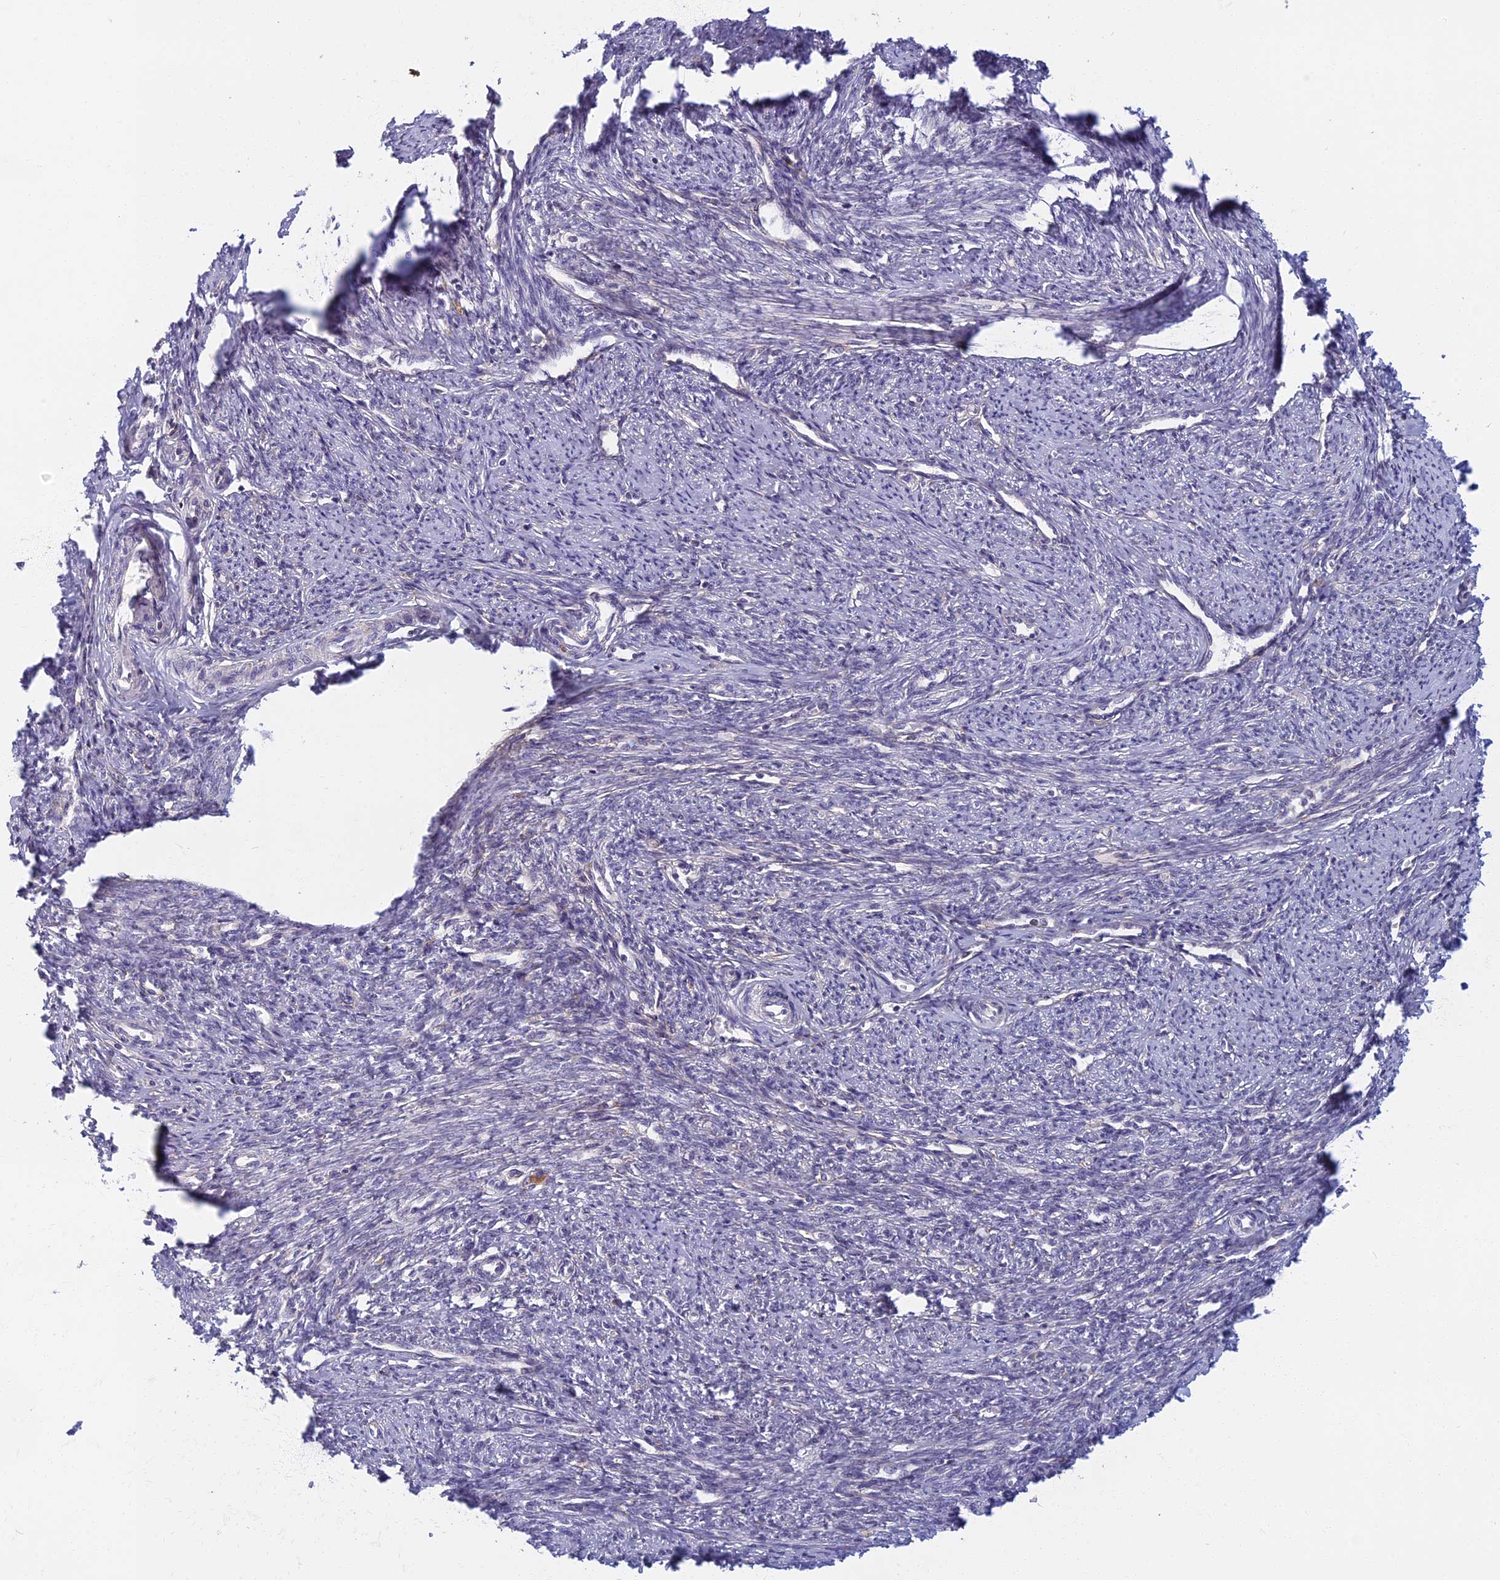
{"staining": {"intensity": "negative", "quantity": "none", "location": "none"}, "tissue": "smooth muscle", "cell_type": "Smooth muscle cells", "image_type": "normal", "snomed": [{"axis": "morphology", "description": "Normal tissue, NOS"}, {"axis": "topography", "description": "Smooth muscle"}, {"axis": "topography", "description": "Uterus"}], "caption": "IHC micrograph of unremarkable smooth muscle: human smooth muscle stained with DAB shows no significant protein staining in smooth muscle cells.", "gene": "DDX51", "patient": {"sex": "female", "age": 59}}